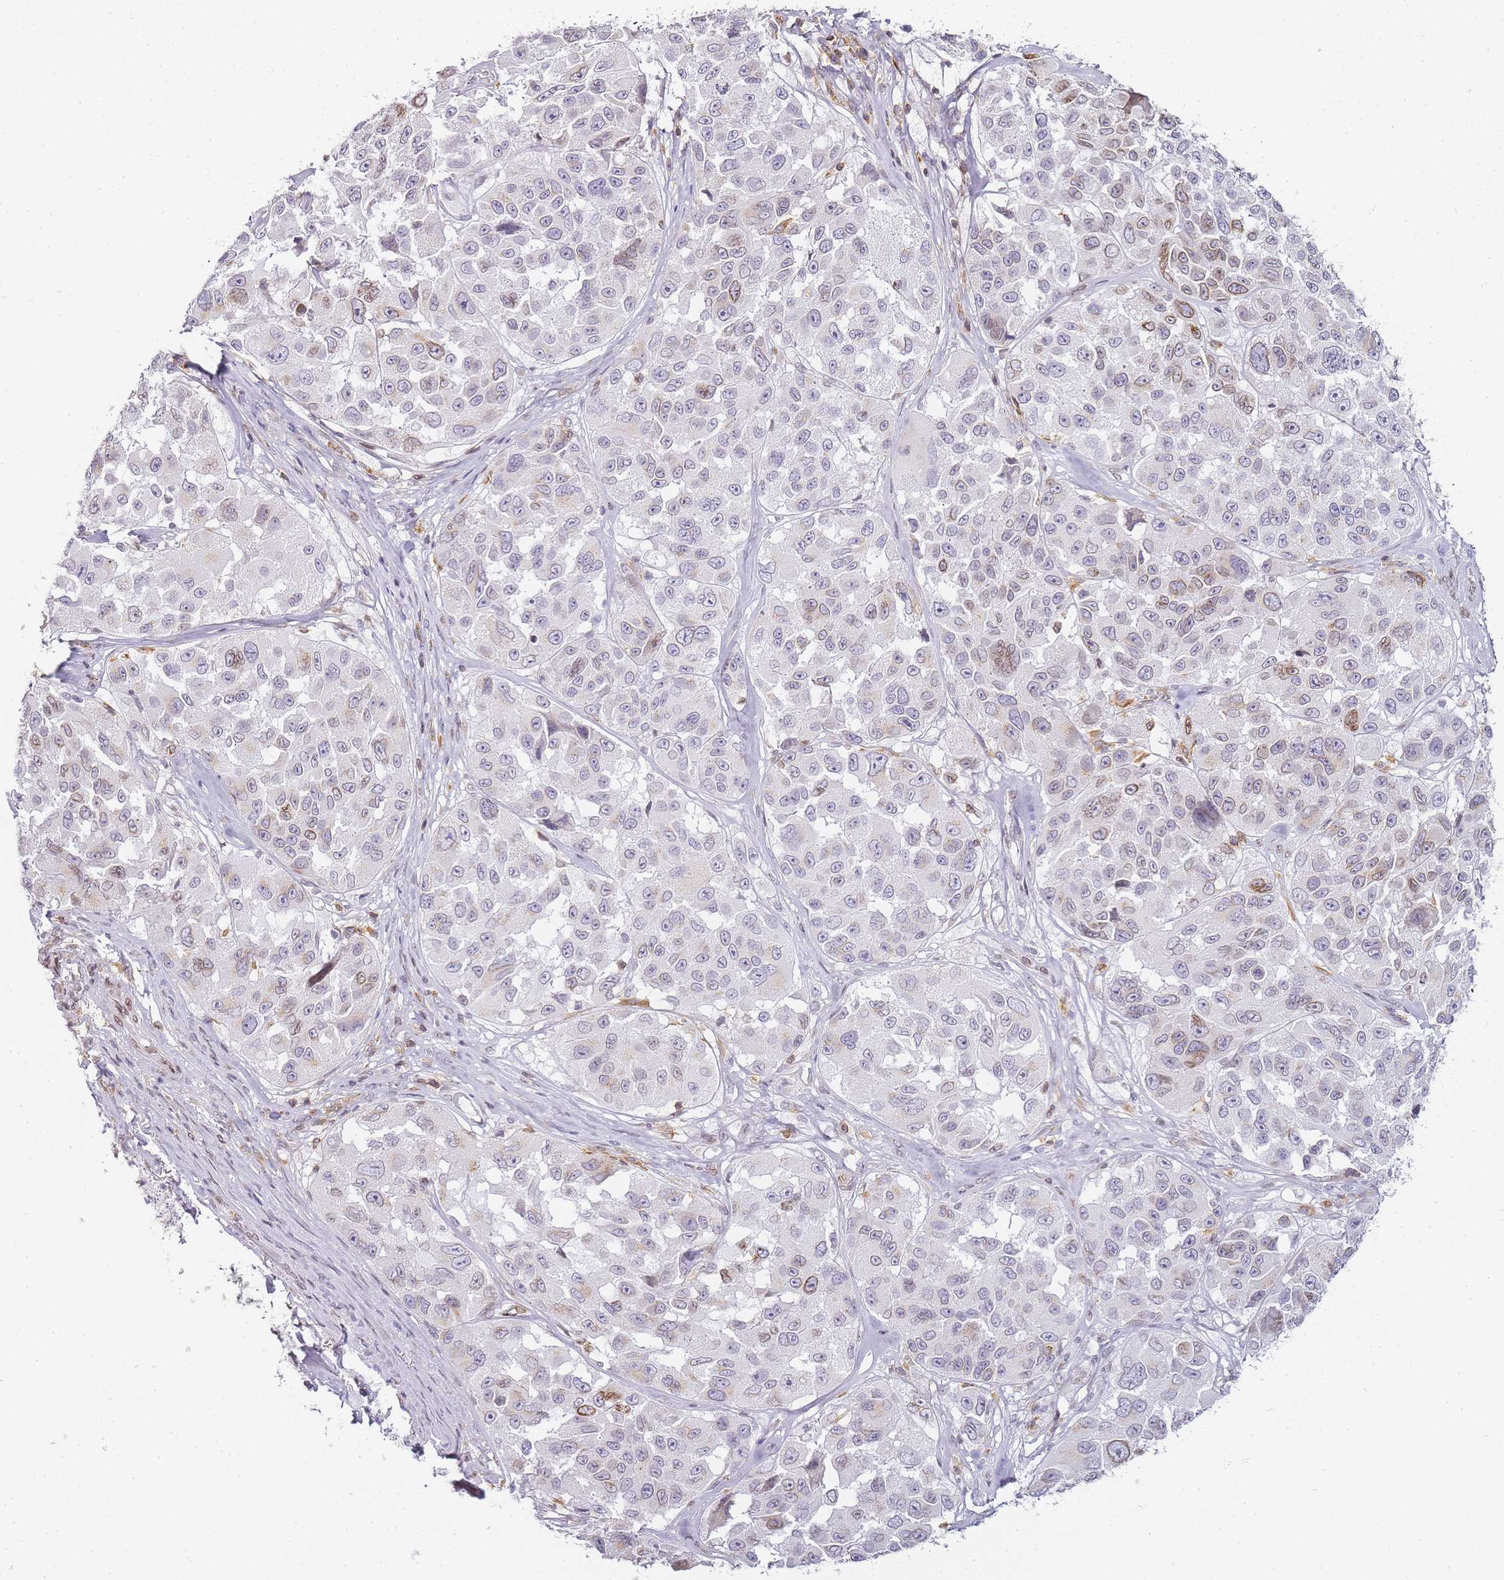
{"staining": {"intensity": "negative", "quantity": "none", "location": "none"}, "tissue": "melanoma", "cell_type": "Tumor cells", "image_type": "cancer", "snomed": [{"axis": "morphology", "description": "Malignant melanoma, NOS"}, {"axis": "topography", "description": "Skin"}], "caption": "Human malignant melanoma stained for a protein using IHC displays no positivity in tumor cells.", "gene": "JAKMIP1", "patient": {"sex": "female", "age": 66}}